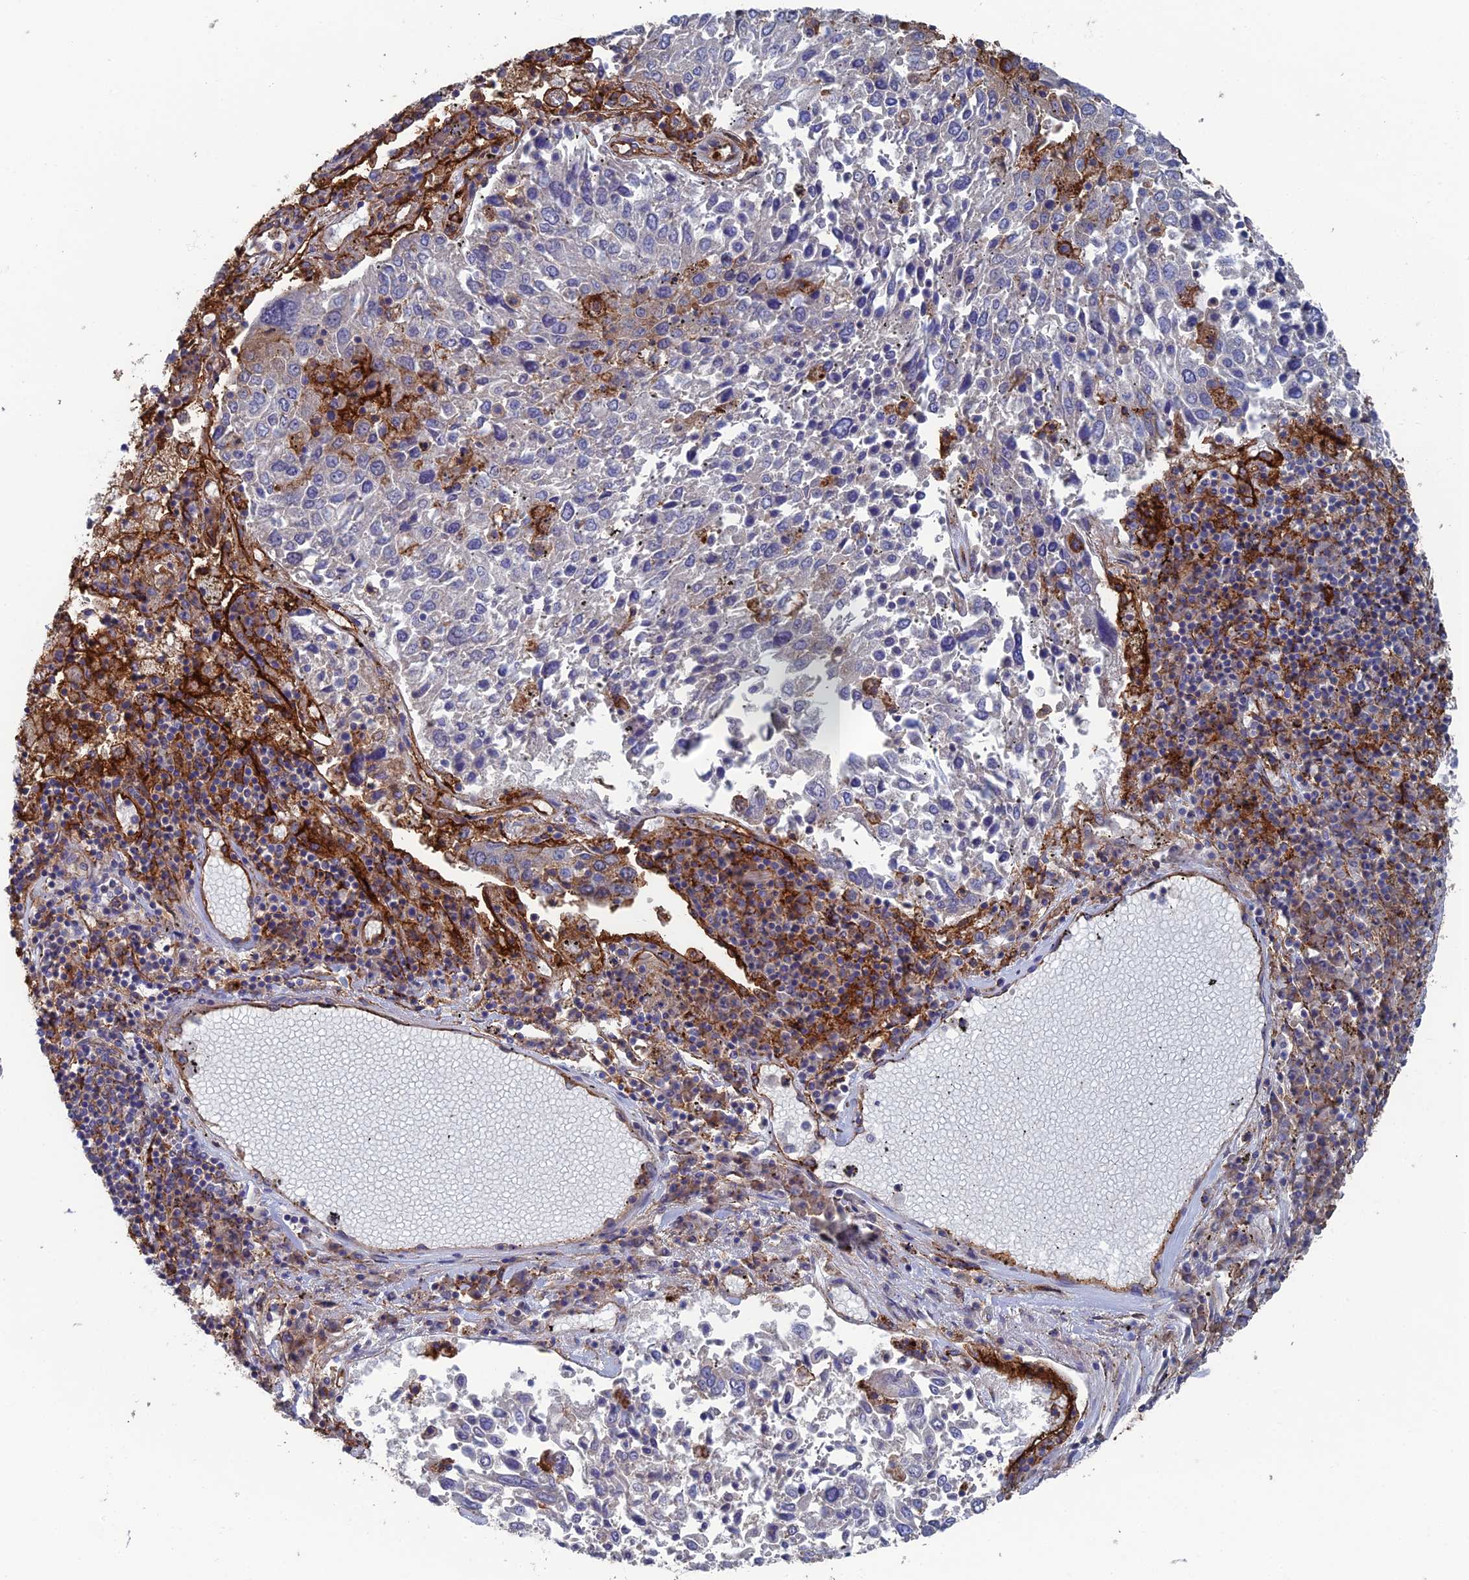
{"staining": {"intensity": "negative", "quantity": "none", "location": "none"}, "tissue": "lung cancer", "cell_type": "Tumor cells", "image_type": "cancer", "snomed": [{"axis": "morphology", "description": "Squamous cell carcinoma, NOS"}, {"axis": "topography", "description": "Lung"}], "caption": "Immunohistochemistry of human lung cancer (squamous cell carcinoma) shows no staining in tumor cells.", "gene": "SNX11", "patient": {"sex": "male", "age": 65}}